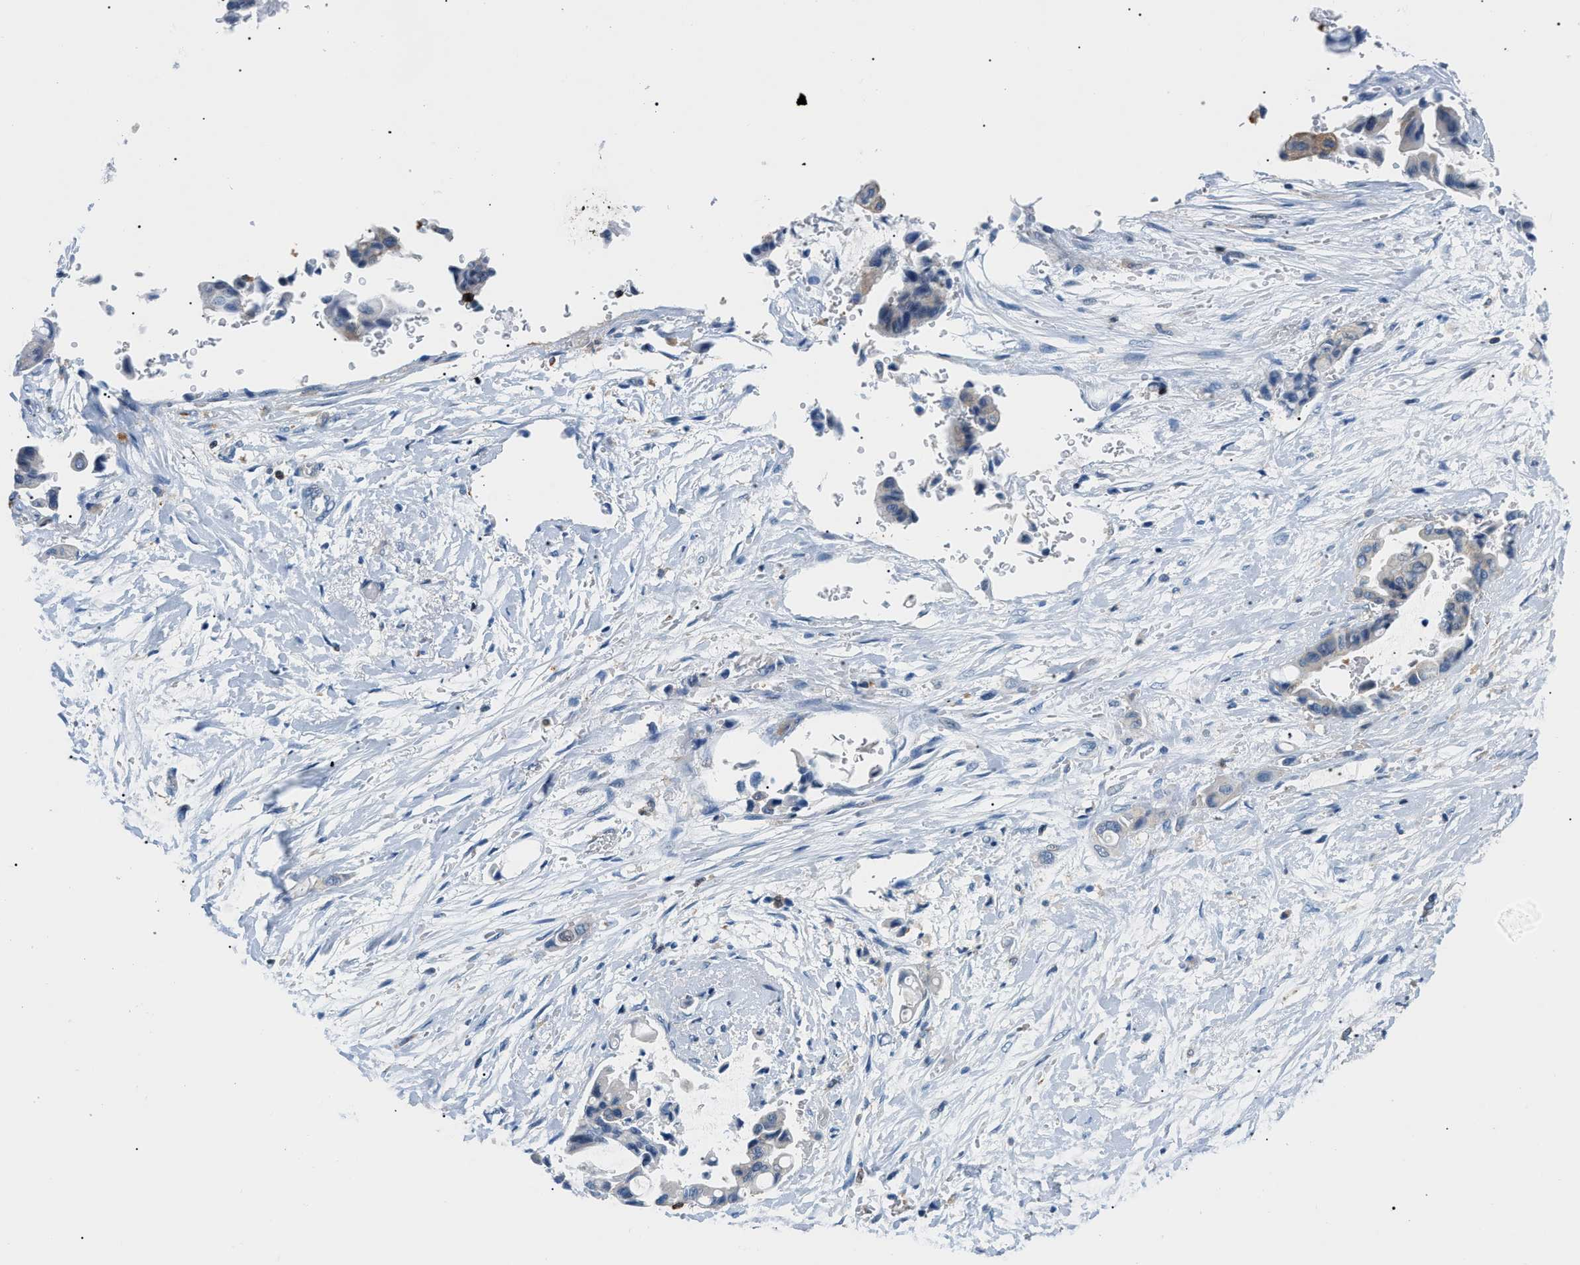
{"staining": {"intensity": "weak", "quantity": "<25%", "location": "cytoplasmic/membranous"}, "tissue": "liver cancer", "cell_type": "Tumor cells", "image_type": "cancer", "snomed": [{"axis": "morphology", "description": "Cholangiocarcinoma"}, {"axis": "topography", "description": "Liver"}], "caption": "Immunohistochemistry photomicrograph of neoplastic tissue: liver cancer stained with DAB displays no significant protein expression in tumor cells.", "gene": "INPP5D", "patient": {"sex": "female", "age": 61}}